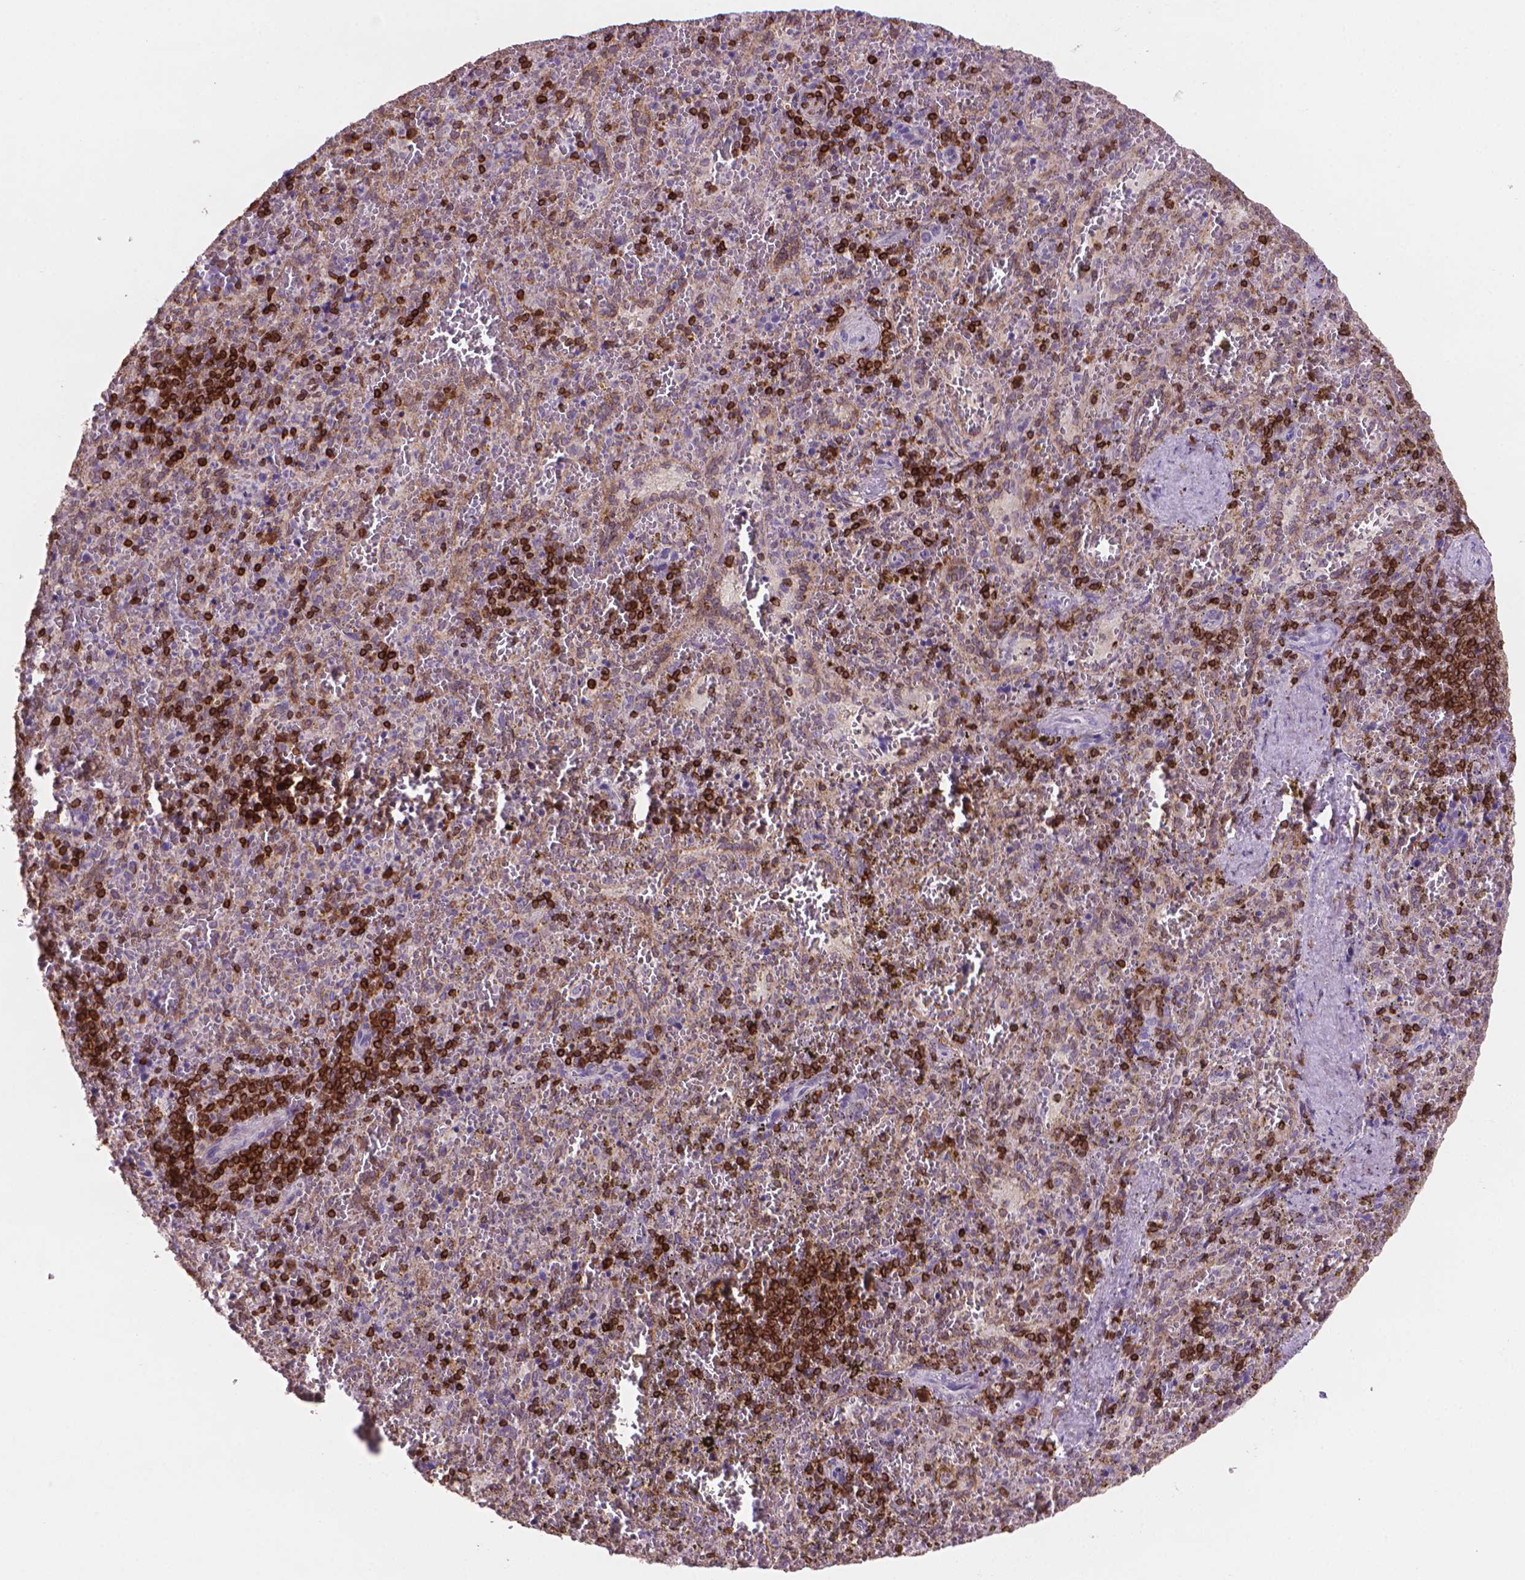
{"staining": {"intensity": "strong", "quantity": "<25%", "location": "cytoplasmic/membranous"}, "tissue": "spleen", "cell_type": "Cells in red pulp", "image_type": "normal", "snomed": [{"axis": "morphology", "description": "Normal tissue, NOS"}, {"axis": "topography", "description": "Spleen"}], "caption": "This is a micrograph of IHC staining of benign spleen, which shows strong expression in the cytoplasmic/membranous of cells in red pulp.", "gene": "BCL2", "patient": {"sex": "female", "age": 50}}